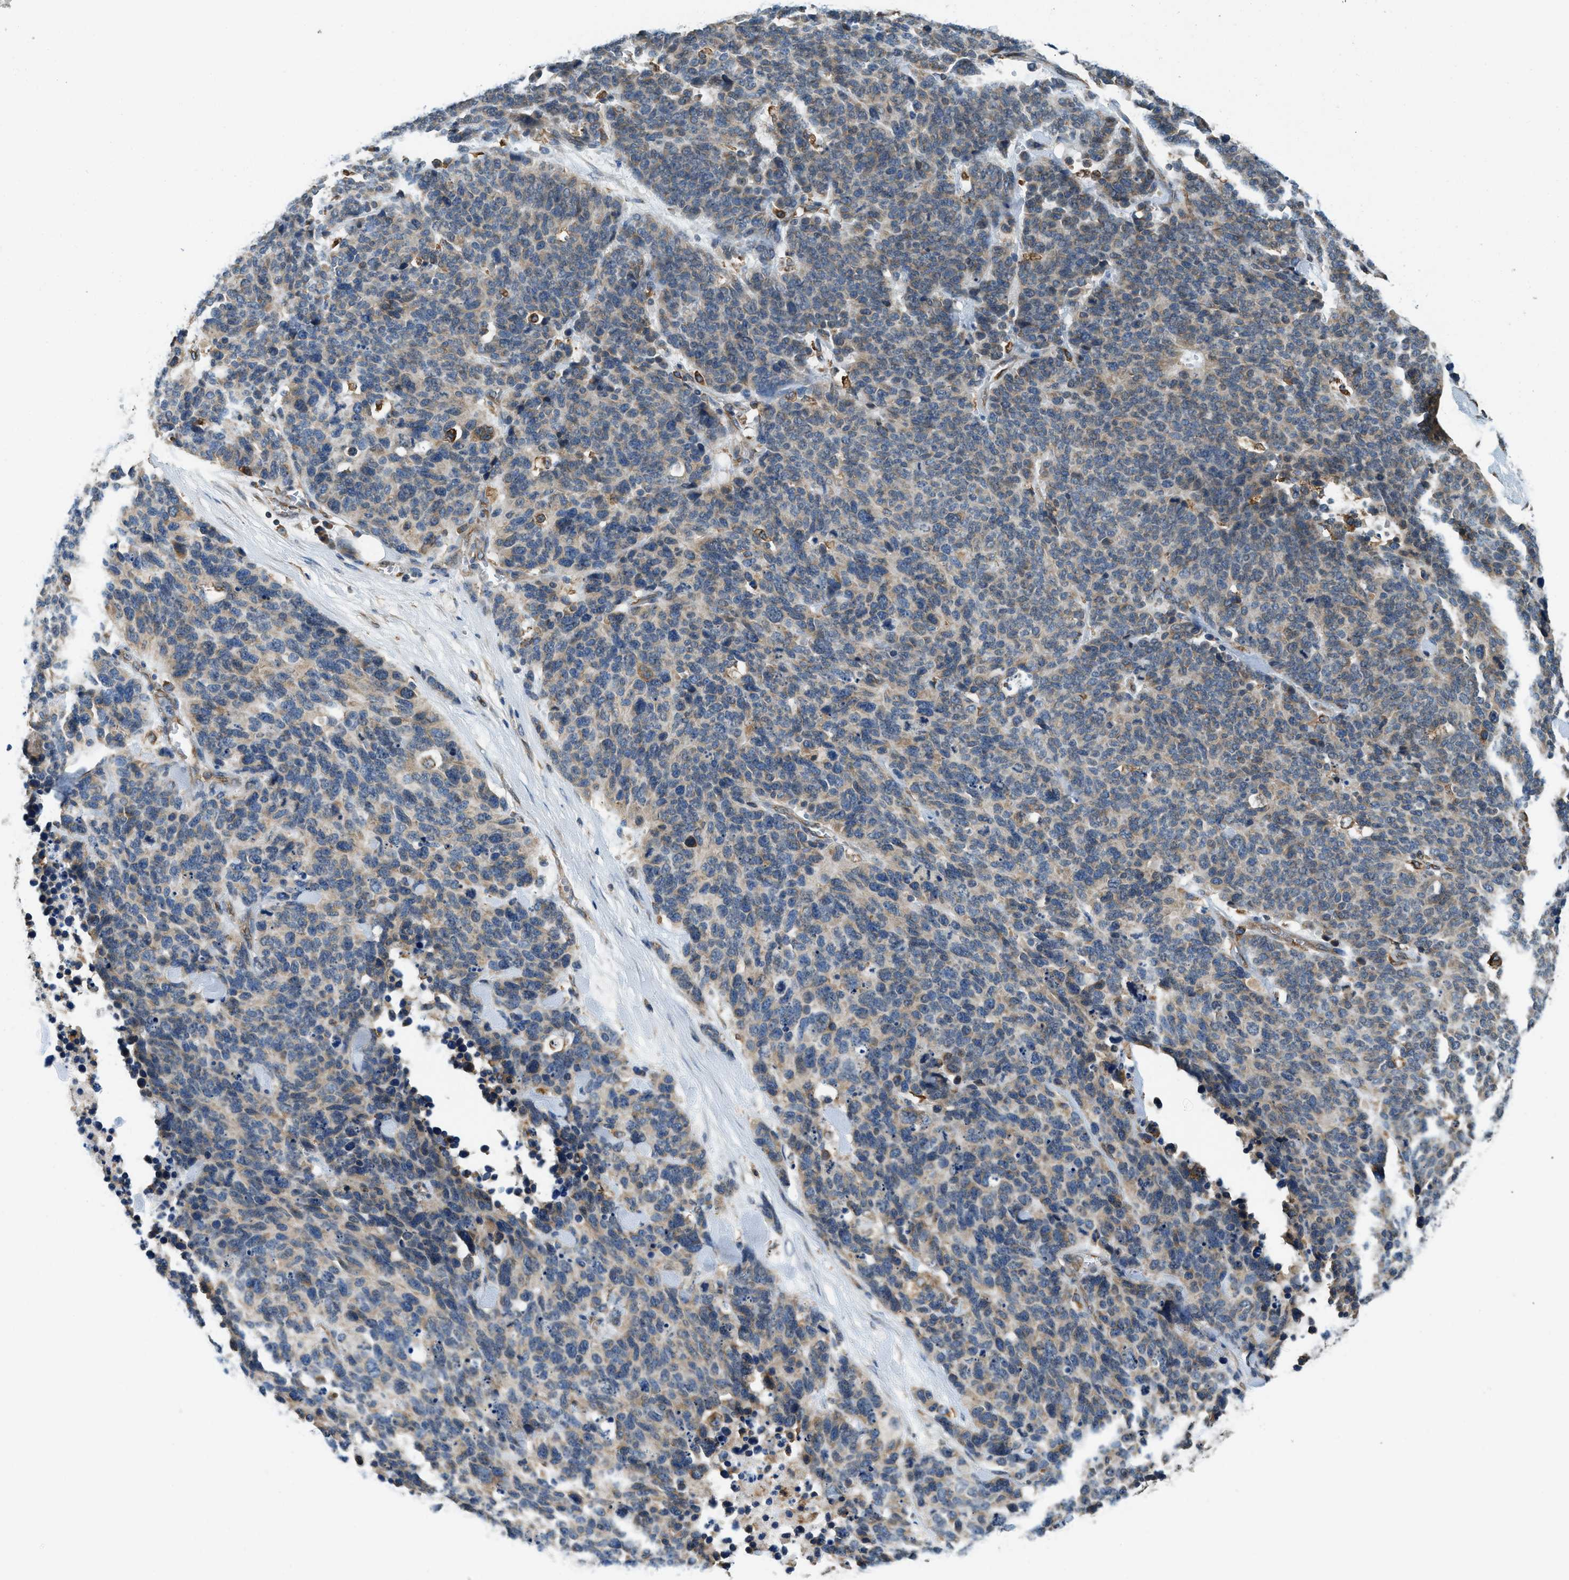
{"staining": {"intensity": "weak", "quantity": "25%-75%", "location": "cytoplasmic/membranous"}, "tissue": "lung cancer", "cell_type": "Tumor cells", "image_type": "cancer", "snomed": [{"axis": "morphology", "description": "Neoplasm, malignant, NOS"}, {"axis": "topography", "description": "Lung"}], "caption": "Immunohistochemistry (DAB (3,3'-diaminobenzidine)) staining of lung cancer (neoplasm (malignant)) reveals weak cytoplasmic/membranous protein positivity in approximately 25%-75% of tumor cells.", "gene": "BCAP31", "patient": {"sex": "female", "age": 58}}